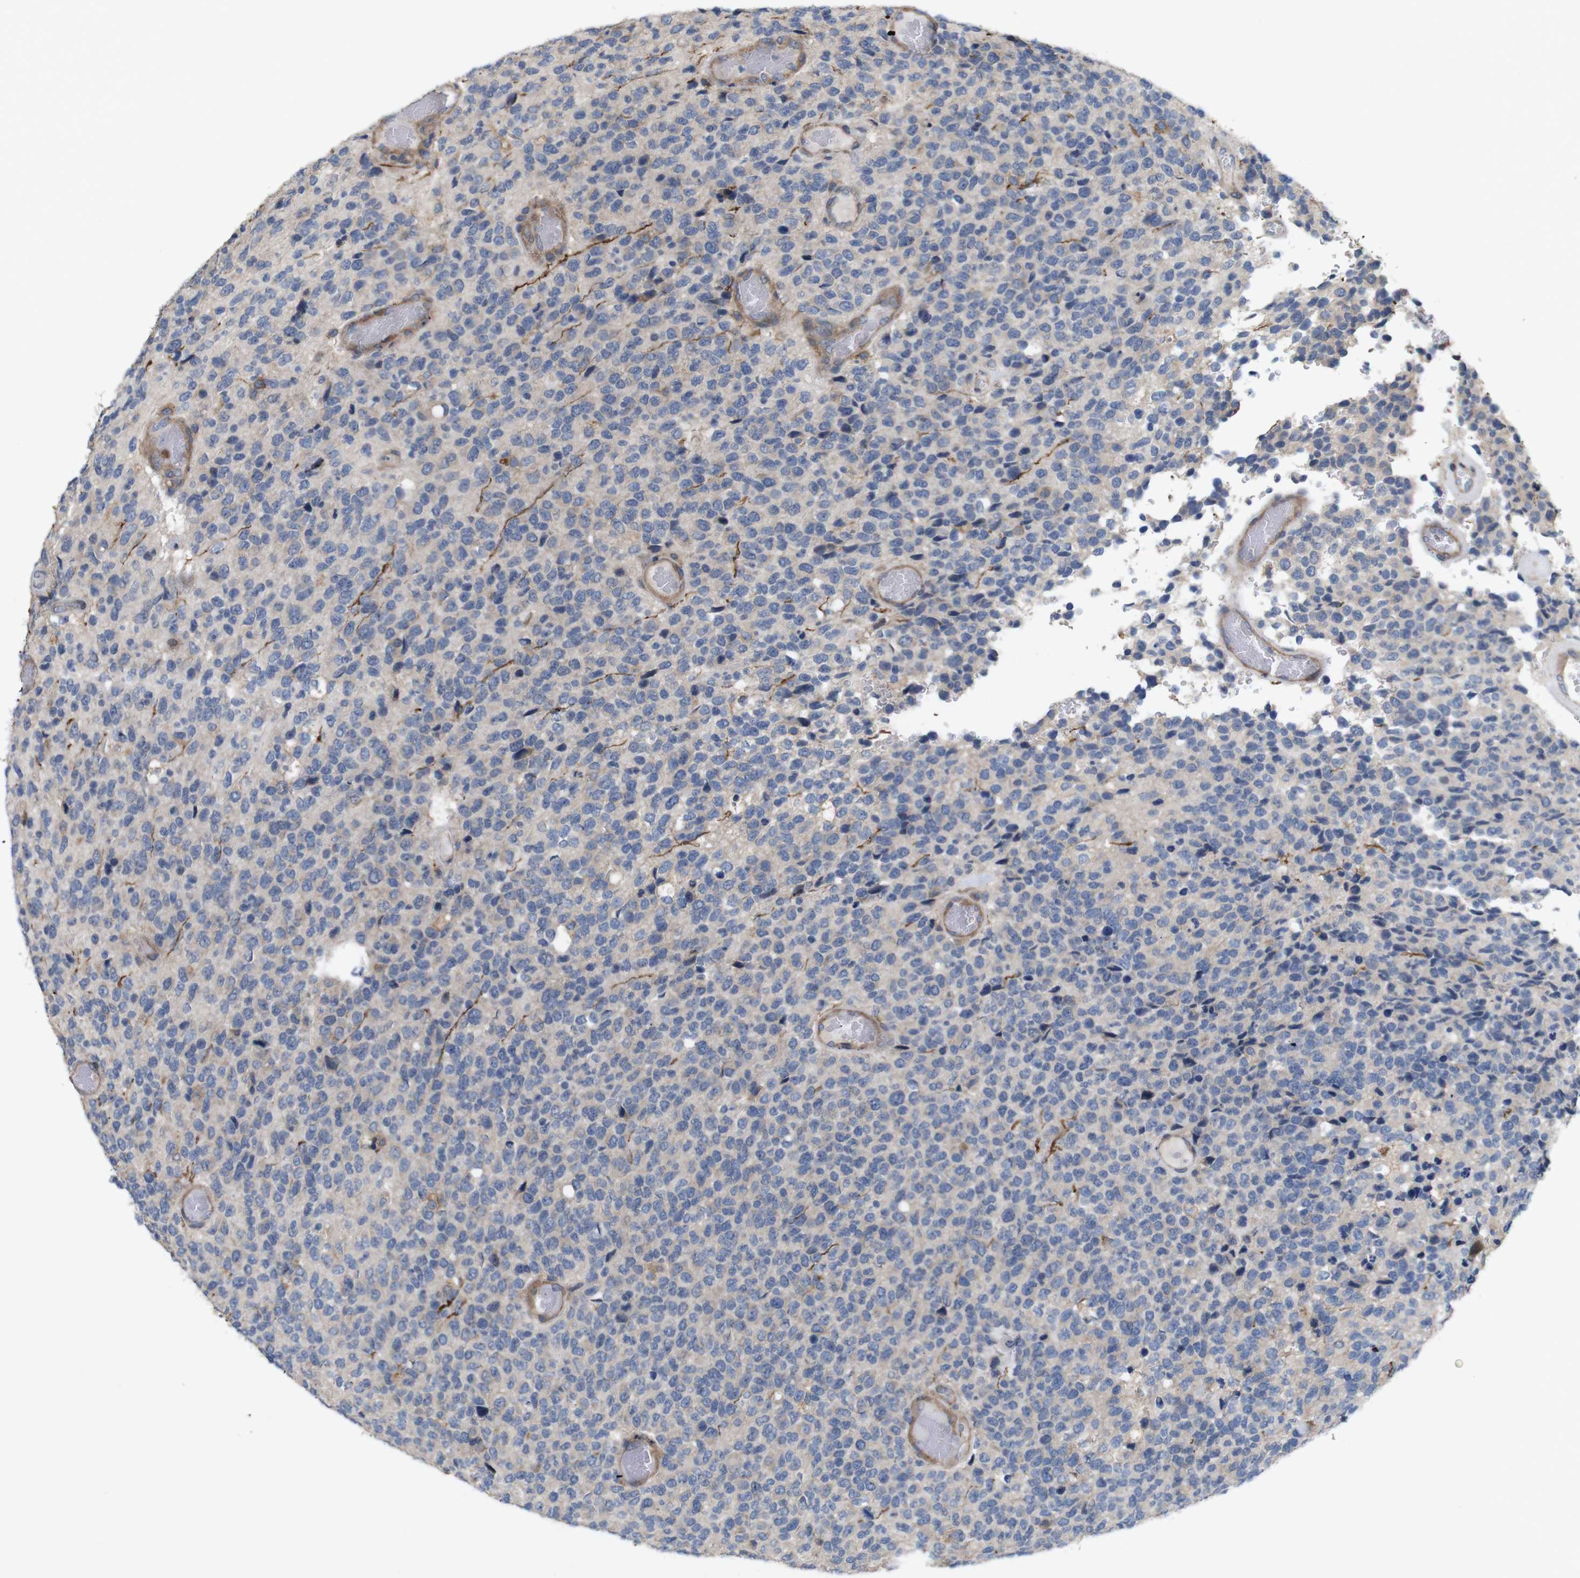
{"staining": {"intensity": "weak", "quantity": "<25%", "location": "cytoplasmic/membranous"}, "tissue": "glioma", "cell_type": "Tumor cells", "image_type": "cancer", "snomed": [{"axis": "morphology", "description": "Glioma, malignant, High grade"}, {"axis": "topography", "description": "pancreas cauda"}], "caption": "A high-resolution image shows immunohistochemistry (IHC) staining of glioma, which reveals no significant positivity in tumor cells.", "gene": "SIGLEC8", "patient": {"sex": "male", "age": 60}}